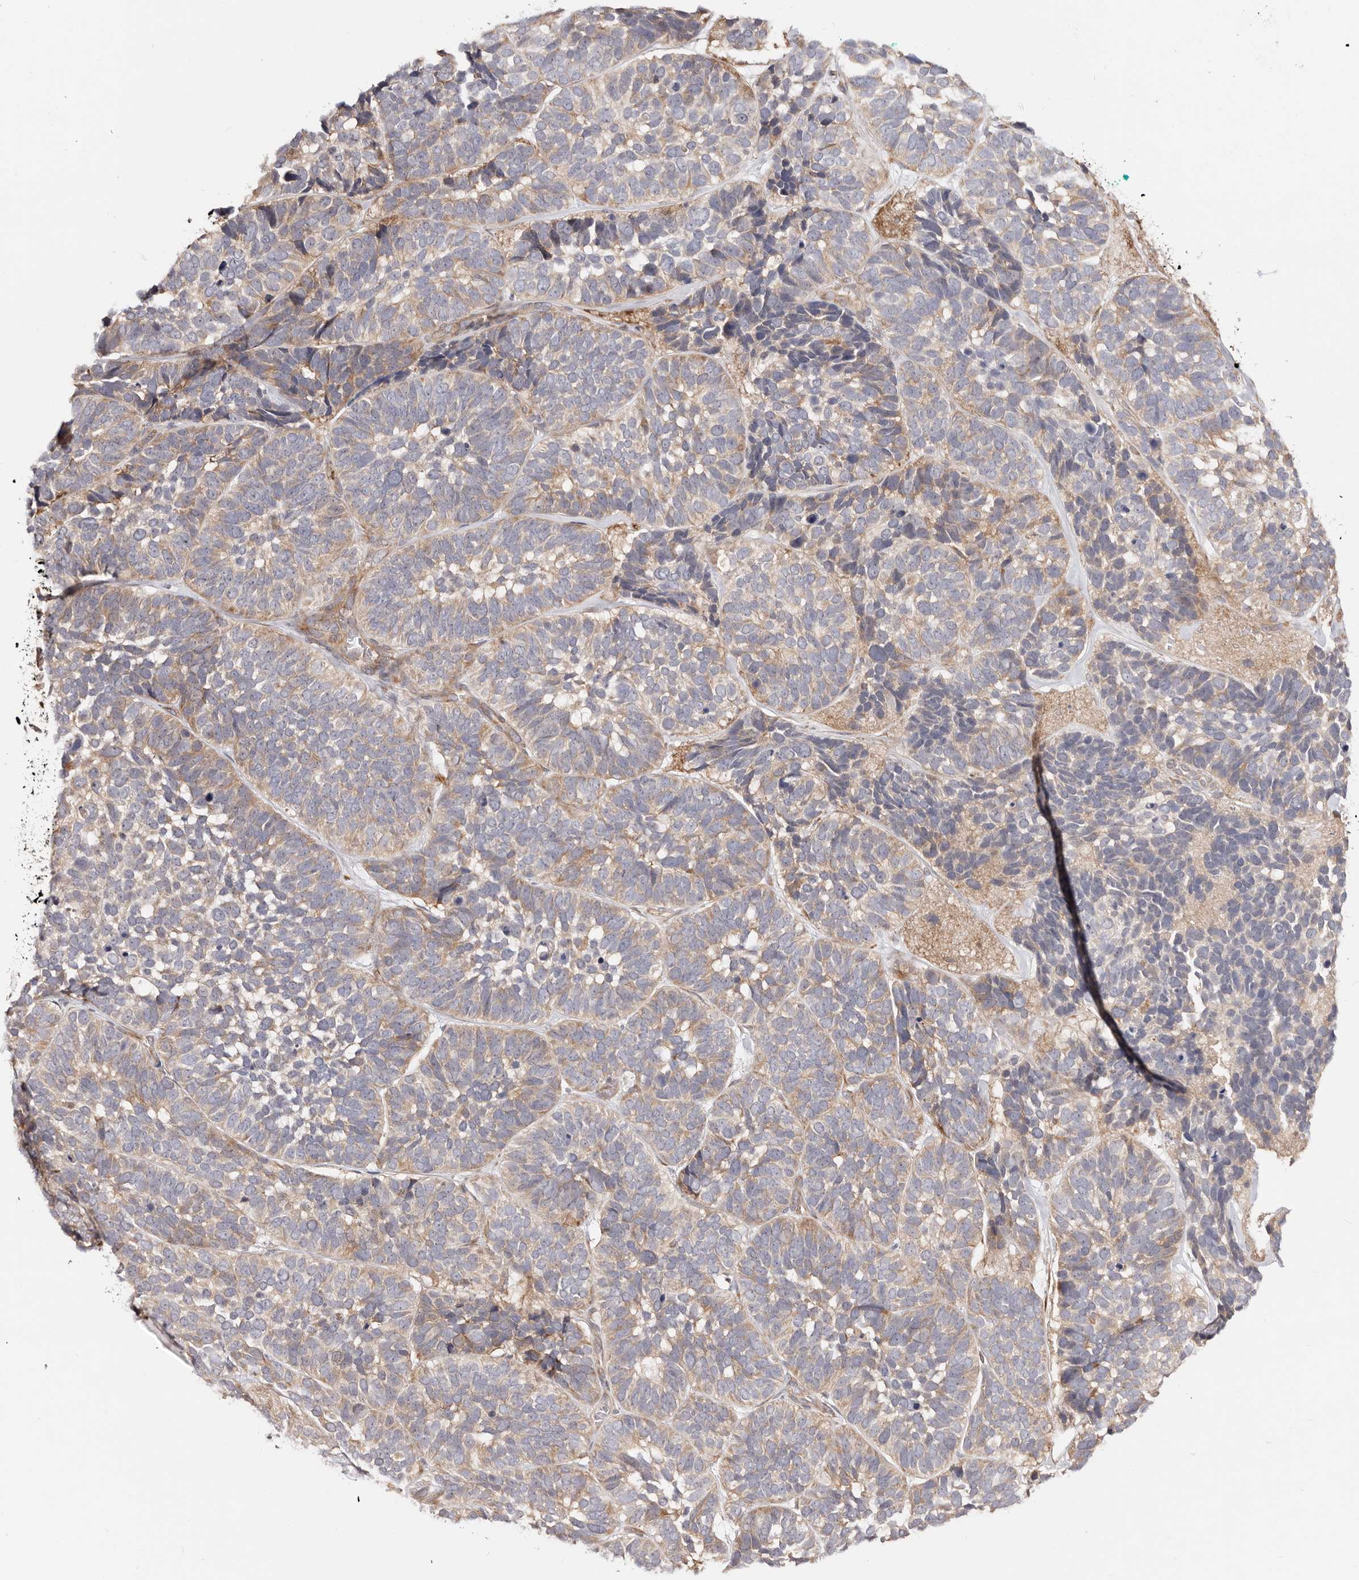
{"staining": {"intensity": "weak", "quantity": ">75%", "location": "cytoplasmic/membranous"}, "tissue": "skin cancer", "cell_type": "Tumor cells", "image_type": "cancer", "snomed": [{"axis": "morphology", "description": "Basal cell carcinoma"}, {"axis": "topography", "description": "Skin"}], "caption": "Protein expression analysis of skin basal cell carcinoma reveals weak cytoplasmic/membranous expression in about >75% of tumor cells.", "gene": "BCL2L15", "patient": {"sex": "male", "age": 62}}